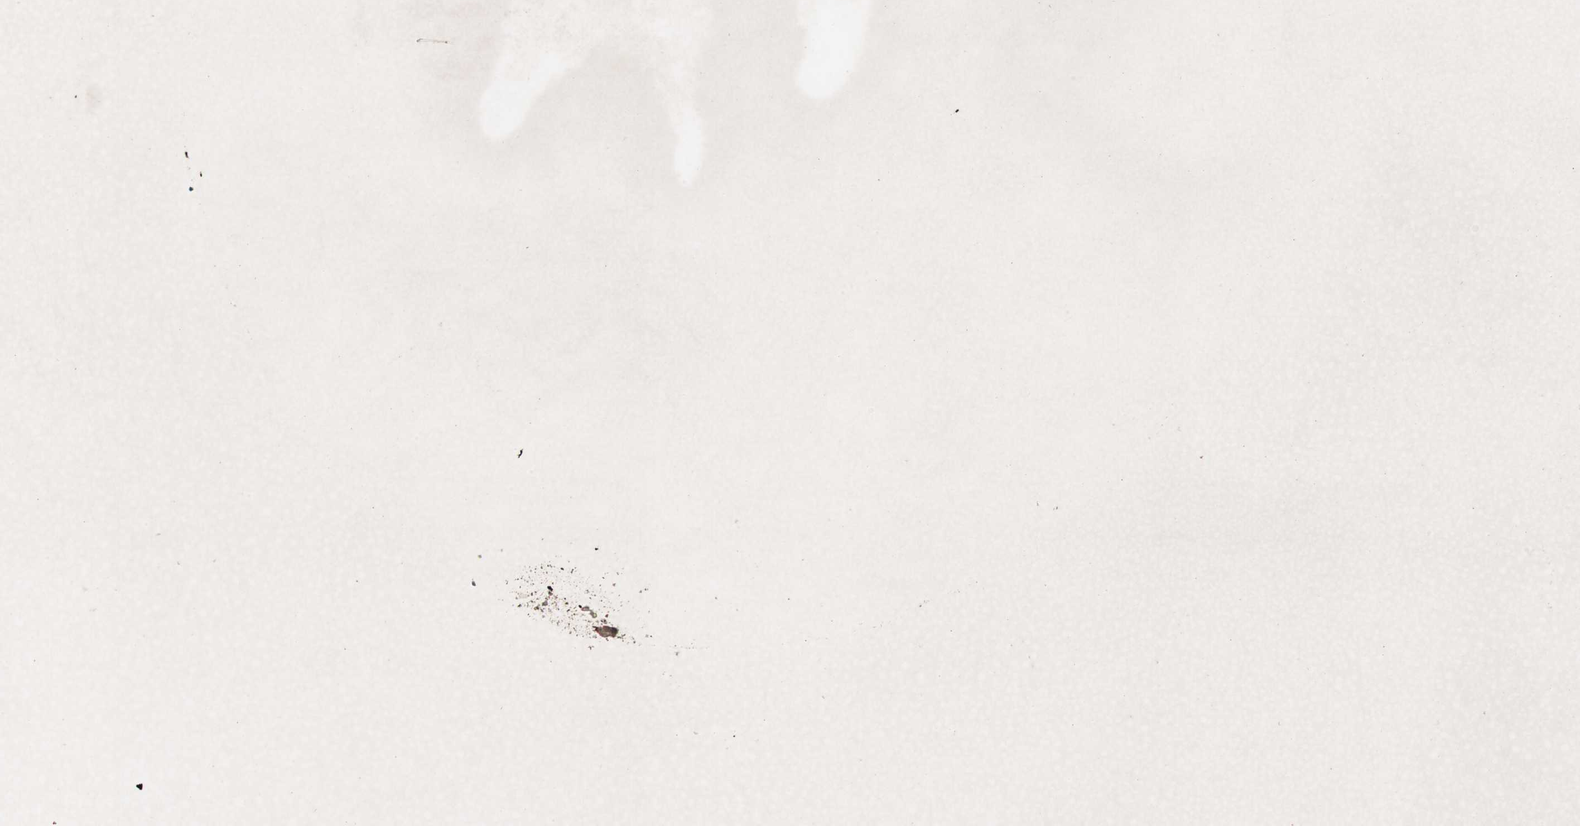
{"staining": {"intensity": "moderate", "quantity": ">75%", "location": "cytoplasmic/membranous"}, "tissue": "rectum", "cell_type": "Glandular cells", "image_type": "normal", "snomed": [{"axis": "morphology", "description": "Normal tissue, NOS"}, {"axis": "topography", "description": "Rectum"}], "caption": "Rectum stained with DAB (3,3'-diaminobenzidine) IHC shows medium levels of moderate cytoplasmic/membranous positivity in approximately >75% of glandular cells.", "gene": "ZSCAN22", "patient": {"sex": "male", "age": 92}}